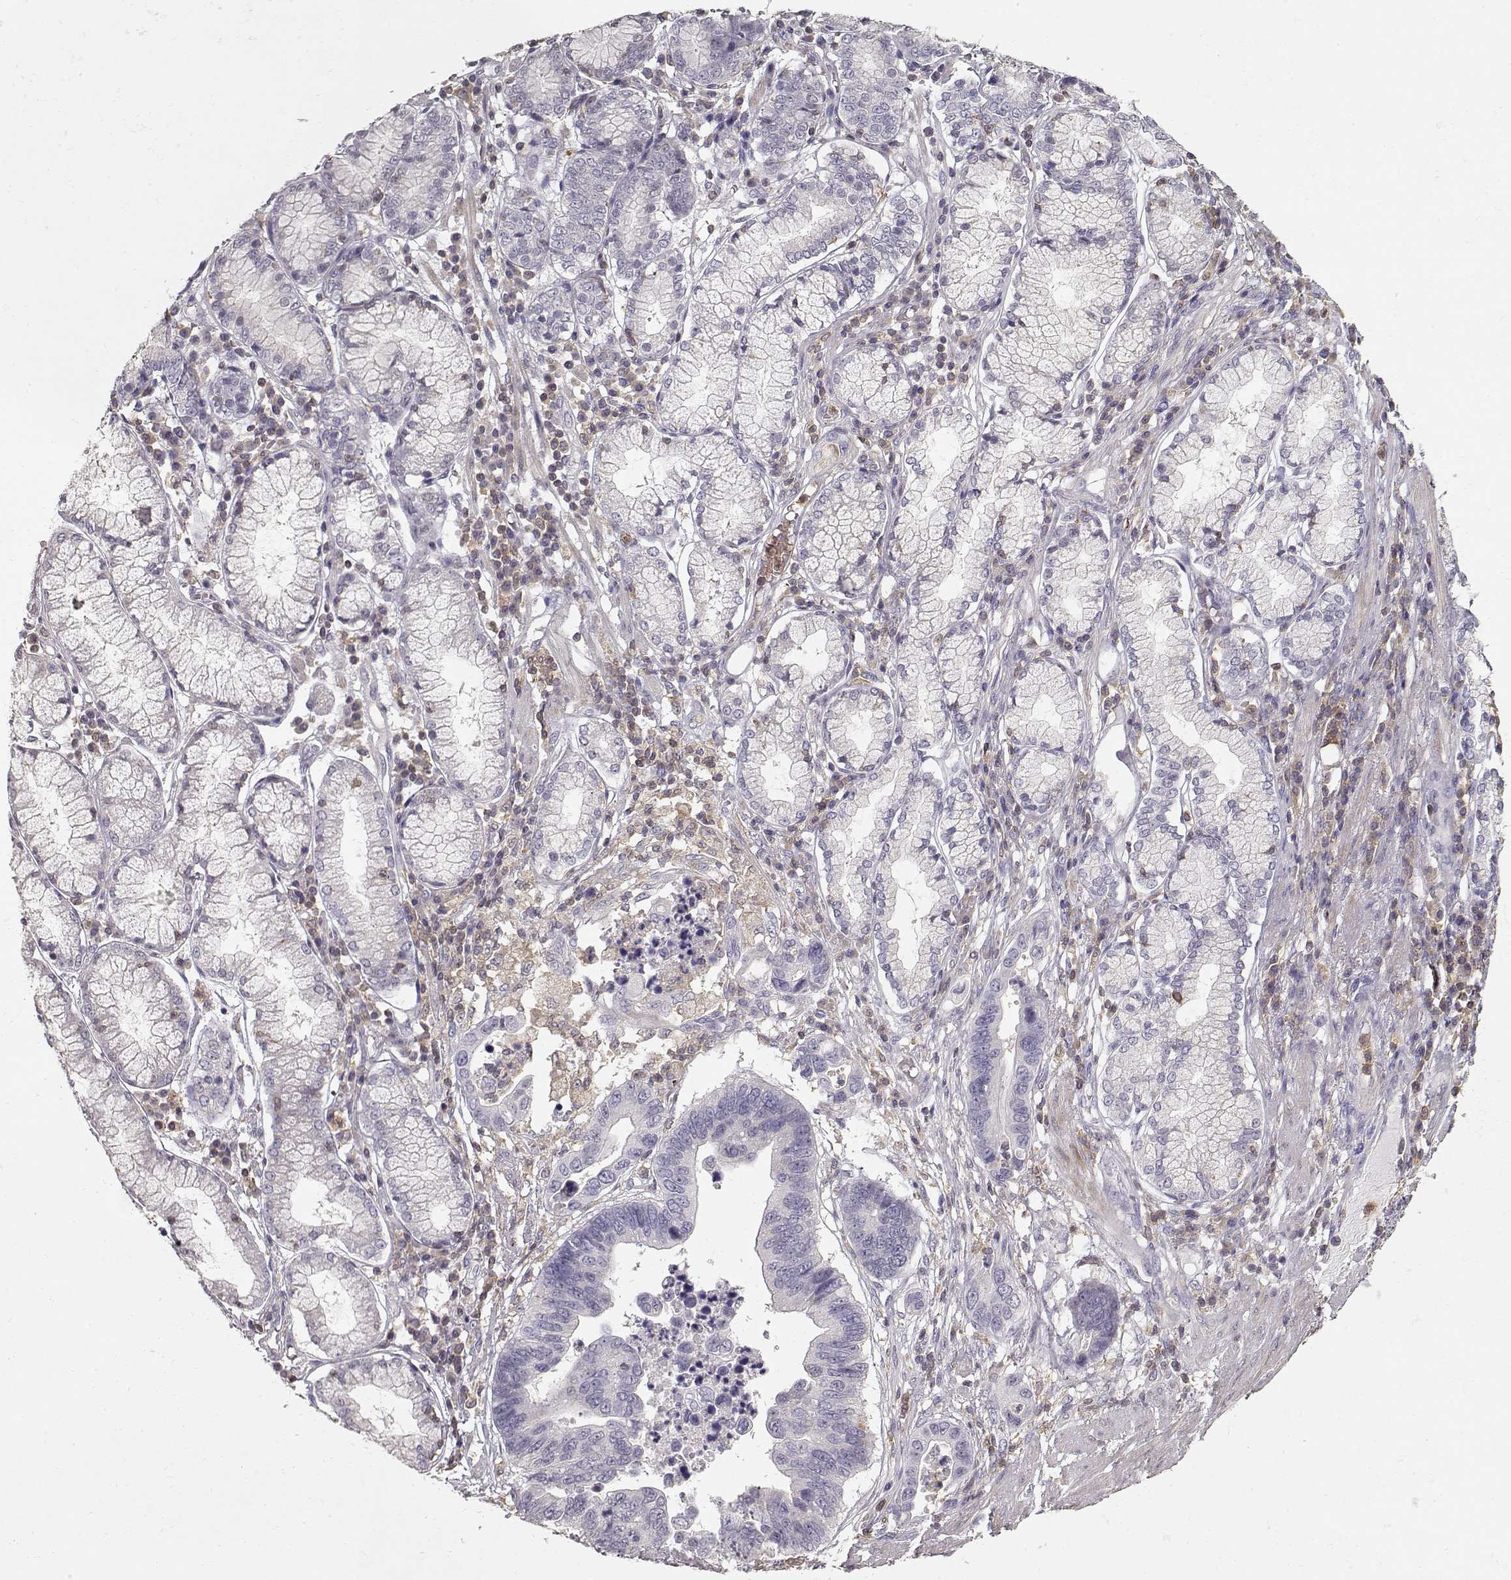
{"staining": {"intensity": "negative", "quantity": "none", "location": "none"}, "tissue": "stomach cancer", "cell_type": "Tumor cells", "image_type": "cancer", "snomed": [{"axis": "morphology", "description": "Adenocarcinoma, NOS"}, {"axis": "topography", "description": "Stomach"}], "caption": "Histopathology image shows no protein positivity in tumor cells of adenocarcinoma (stomach) tissue.", "gene": "VAV1", "patient": {"sex": "male", "age": 84}}